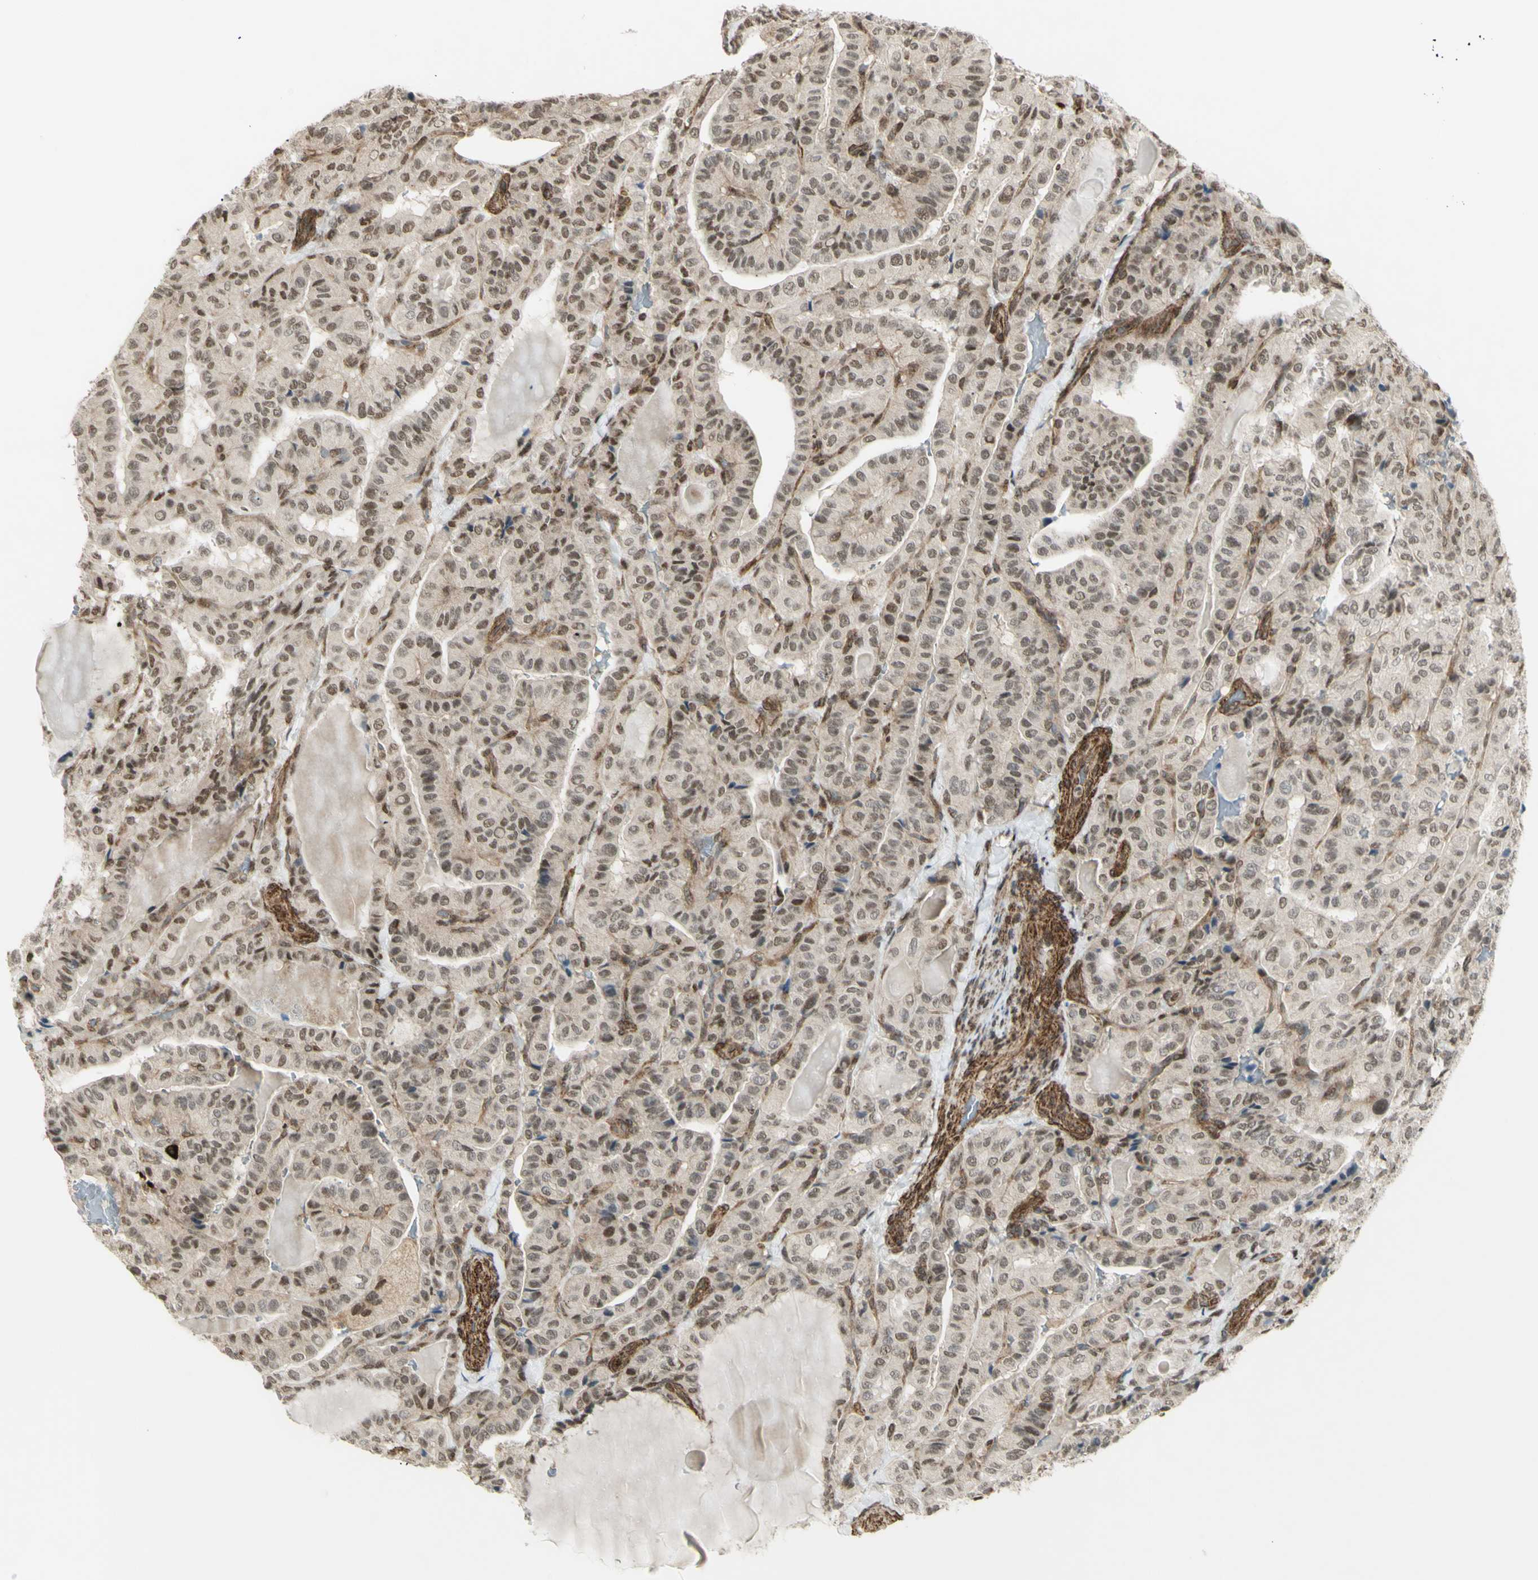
{"staining": {"intensity": "weak", "quantity": ">75%", "location": "nuclear"}, "tissue": "thyroid cancer", "cell_type": "Tumor cells", "image_type": "cancer", "snomed": [{"axis": "morphology", "description": "Papillary adenocarcinoma, NOS"}, {"axis": "topography", "description": "Thyroid gland"}], "caption": "A high-resolution image shows immunohistochemistry staining of thyroid cancer, which demonstrates weak nuclear positivity in approximately >75% of tumor cells.", "gene": "ZMYM6", "patient": {"sex": "male", "age": 77}}